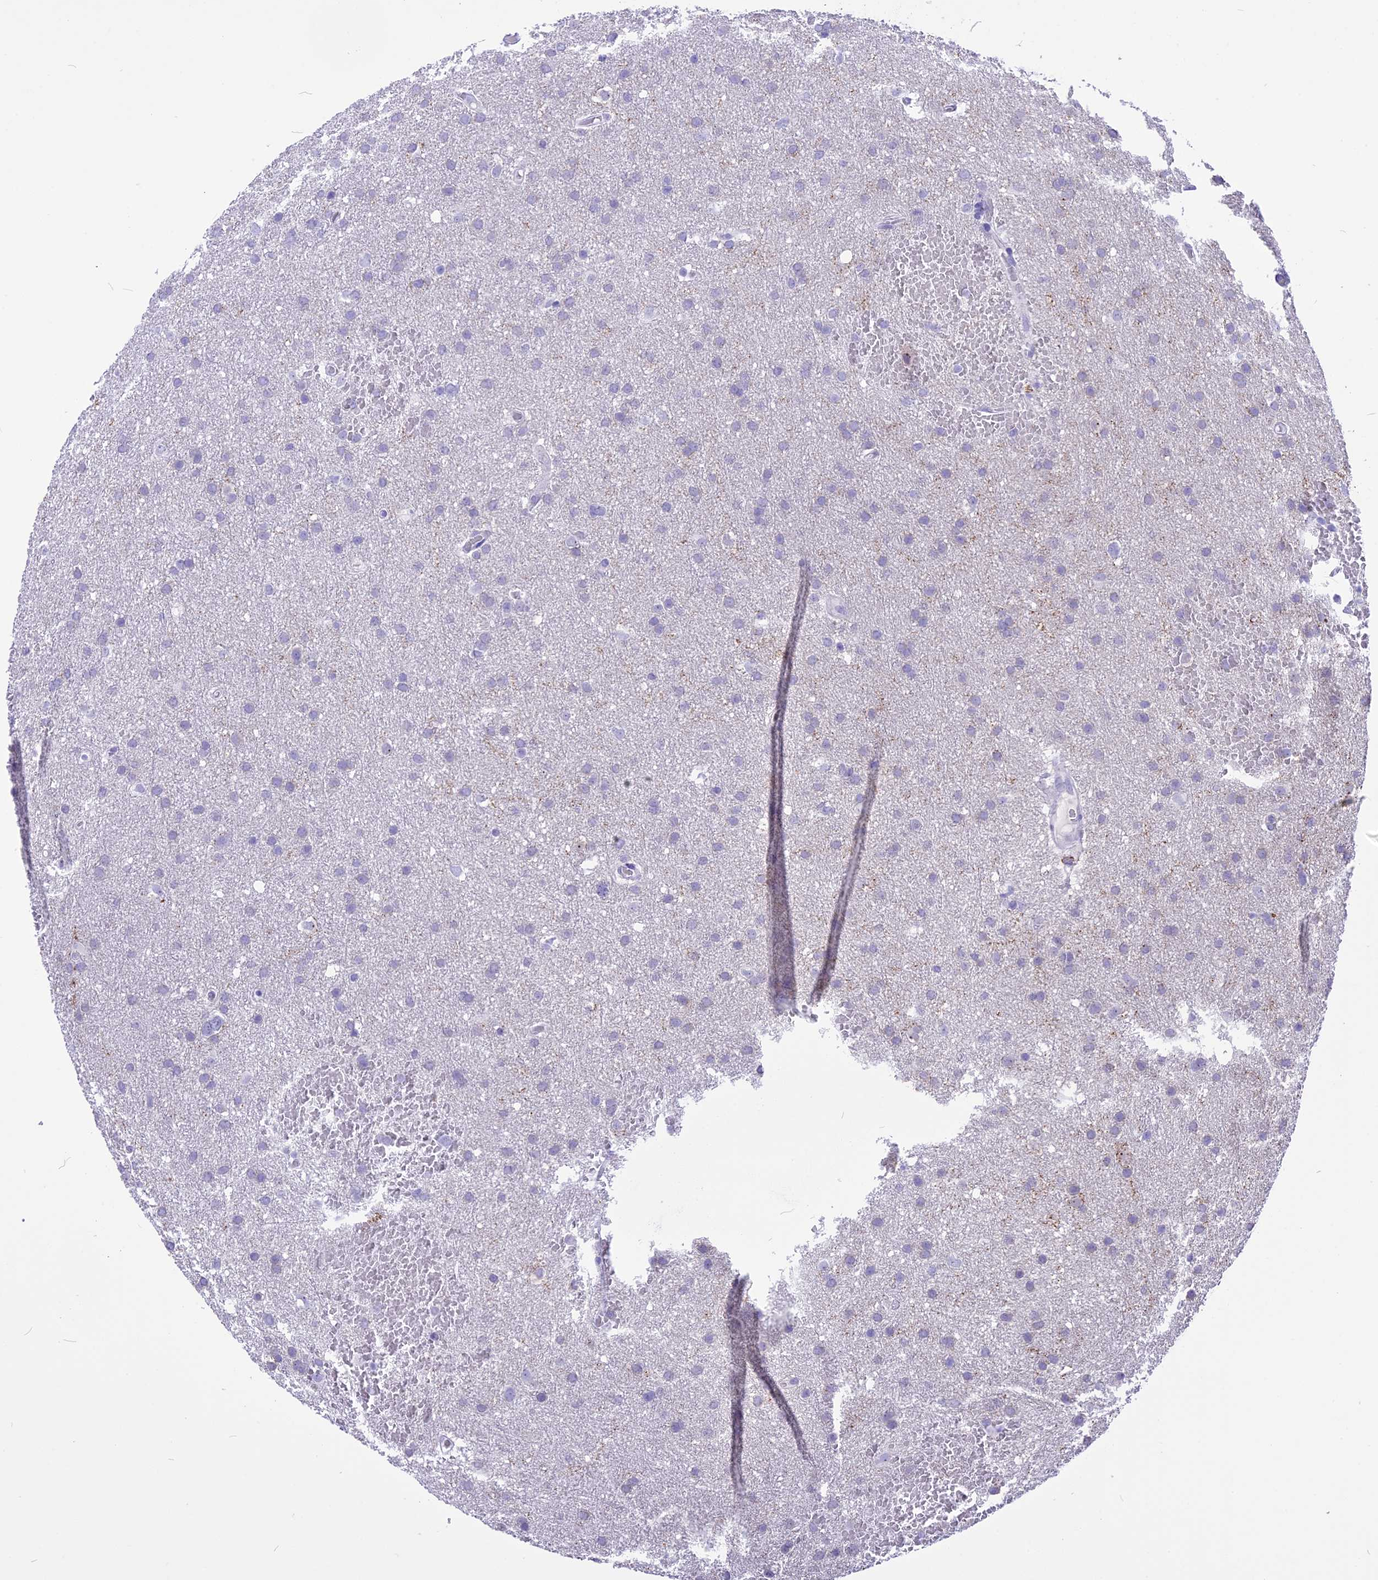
{"staining": {"intensity": "negative", "quantity": "none", "location": "none"}, "tissue": "glioma", "cell_type": "Tumor cells", "image_type": "cancer", "snomed": [{"axis": "morphology", "description": "Glioma, malignant, High grade"}, {"axis": "topography", "description": "Cerebral cortex"}], "caption": "IHC of malignant glioma (high-grade) demonstrates no expression in tumor cells.", "gene": "CMSS1", "patient": {"sex": "female", "age": 36}}